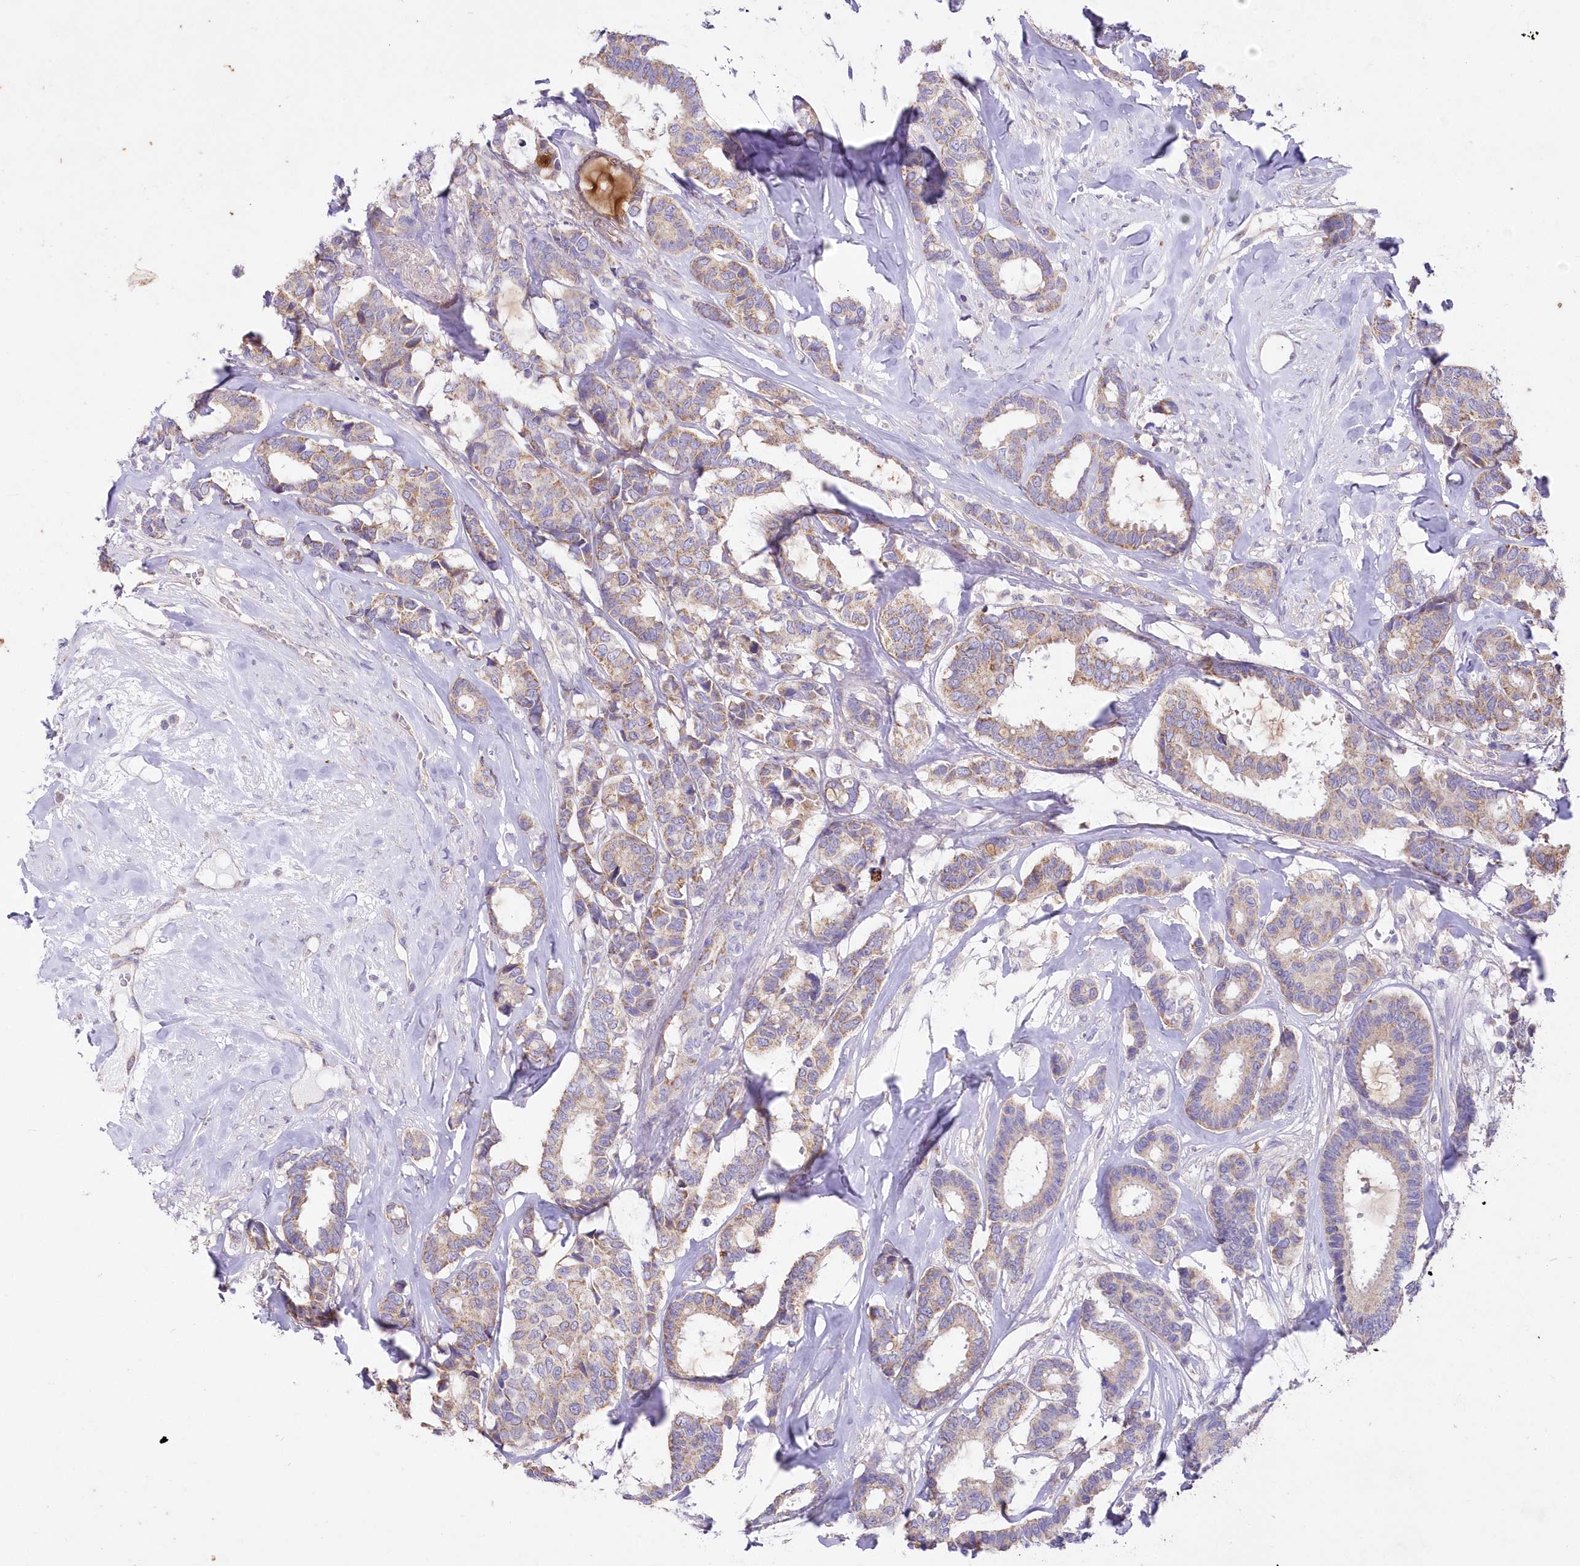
{"staining": {"intensity": "weak", "quantity": "25%-75%", "location": "cytoplasmic/membranous"}, "tissue": "breast cancer", "cell_type": "Tumor cells", "image_type": "cancer", "snomed": [{"axis": "morphology", "description": "Duct carcinoma"}, {"axis": "topography", "description": "Breast"}], "caption": "Human invasive ductal carcinoma (breast) stained with a protein marker demonstrates weak staining in tumor cells.", "gene": "ITSN2", "patient": {"sex": "female", "age": 87}}